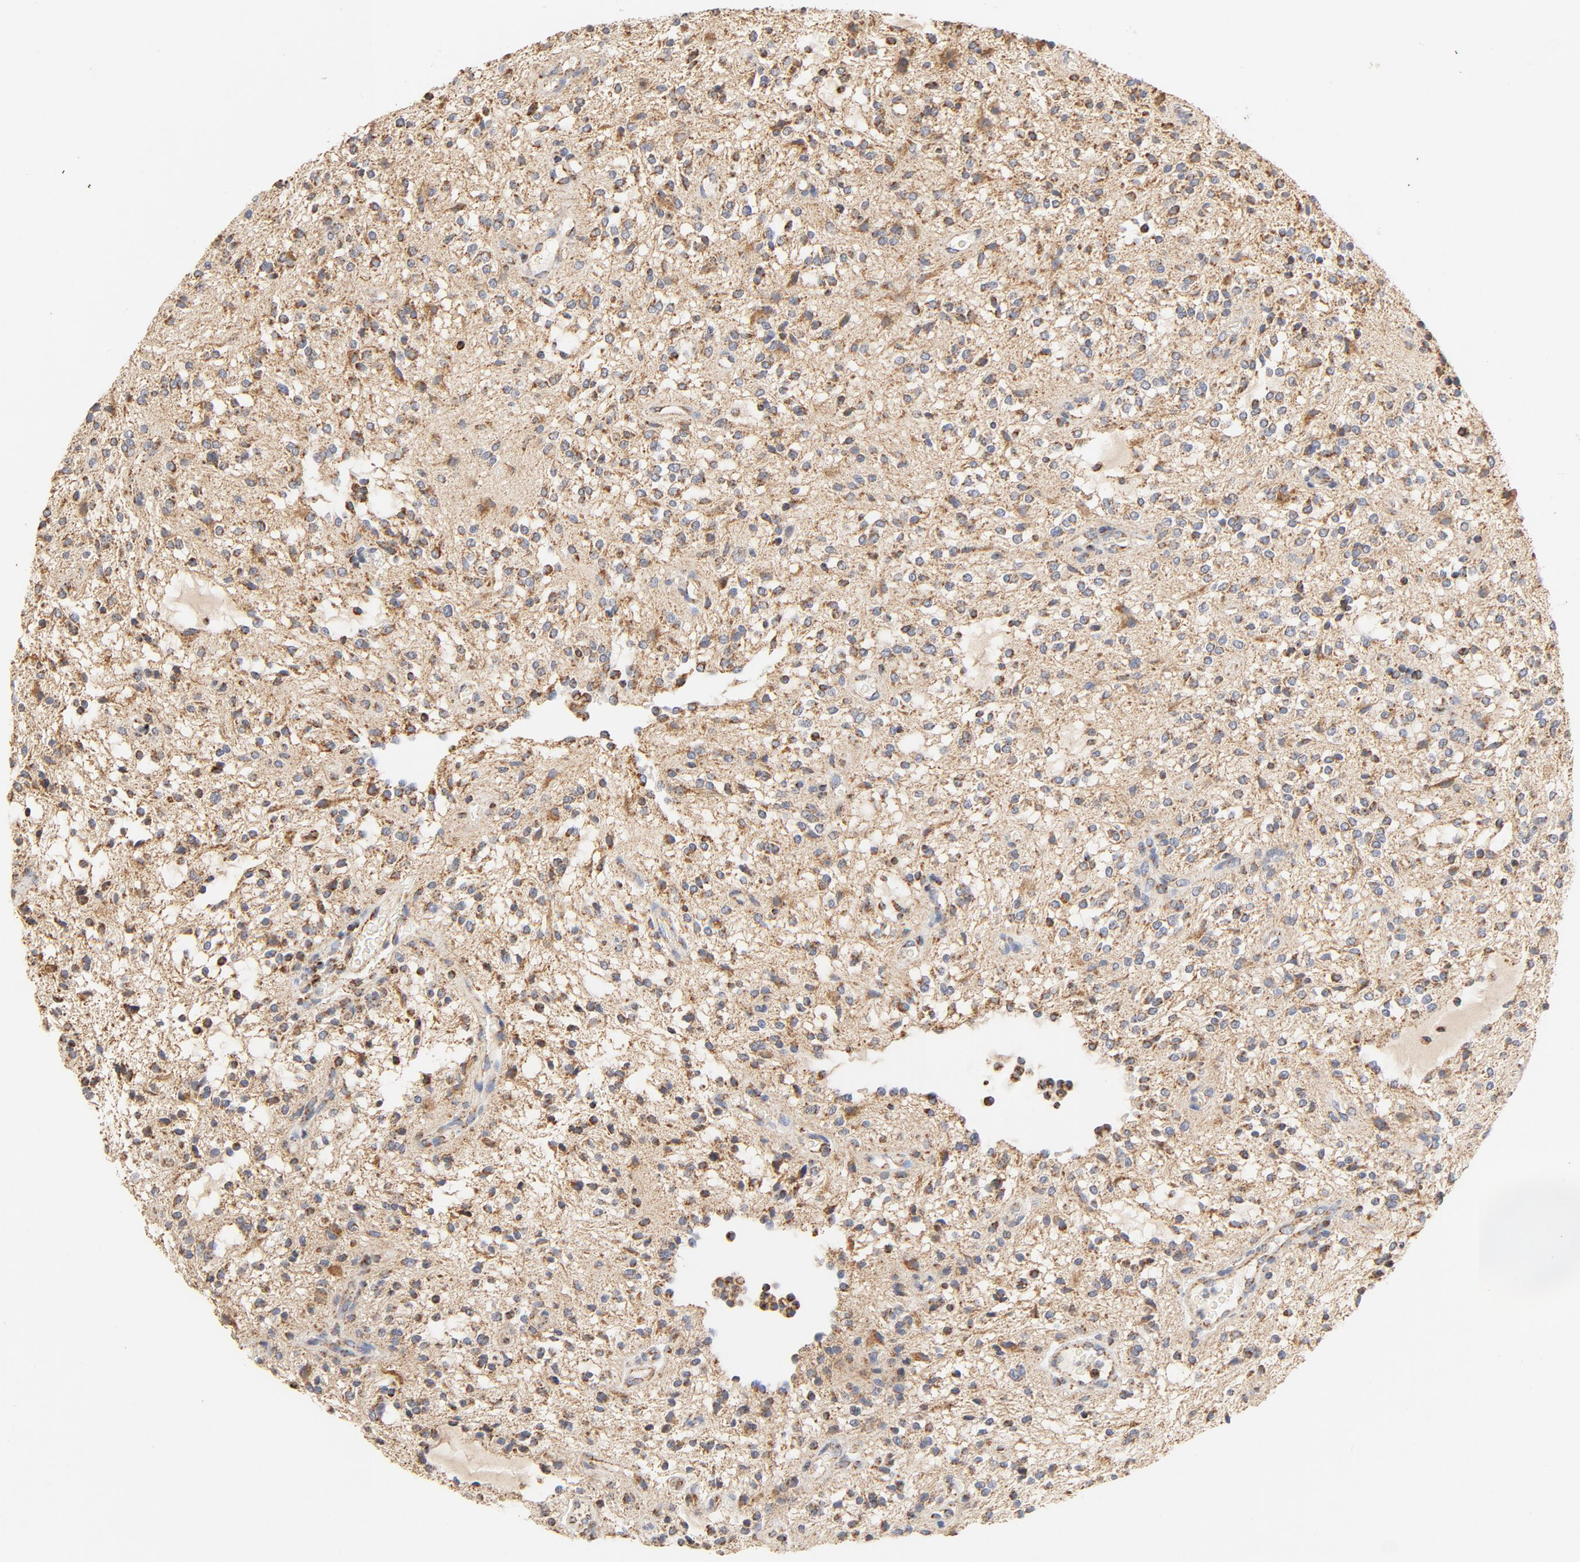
{"staining": {"intensity": "moderate", "quantity": "25%-75%", "location": "cytoplasmic/membranous"}, "tissue": "glioma", "cell_type": "Tumor cells", "image_type": "cancer", "snomed": [{"axis": "morphology", "description": "Glioma, malignant, NOS"}, {"axis": "topography", "description": "Cerebellum"}], "caption": "Tumor cells demonstrate moderate cytoplasmic/membranous expression in about 25%-75% of cells in malignant glioma.", "gene": "COX4I1", "patient": {"sex": "female", "age": 10}}